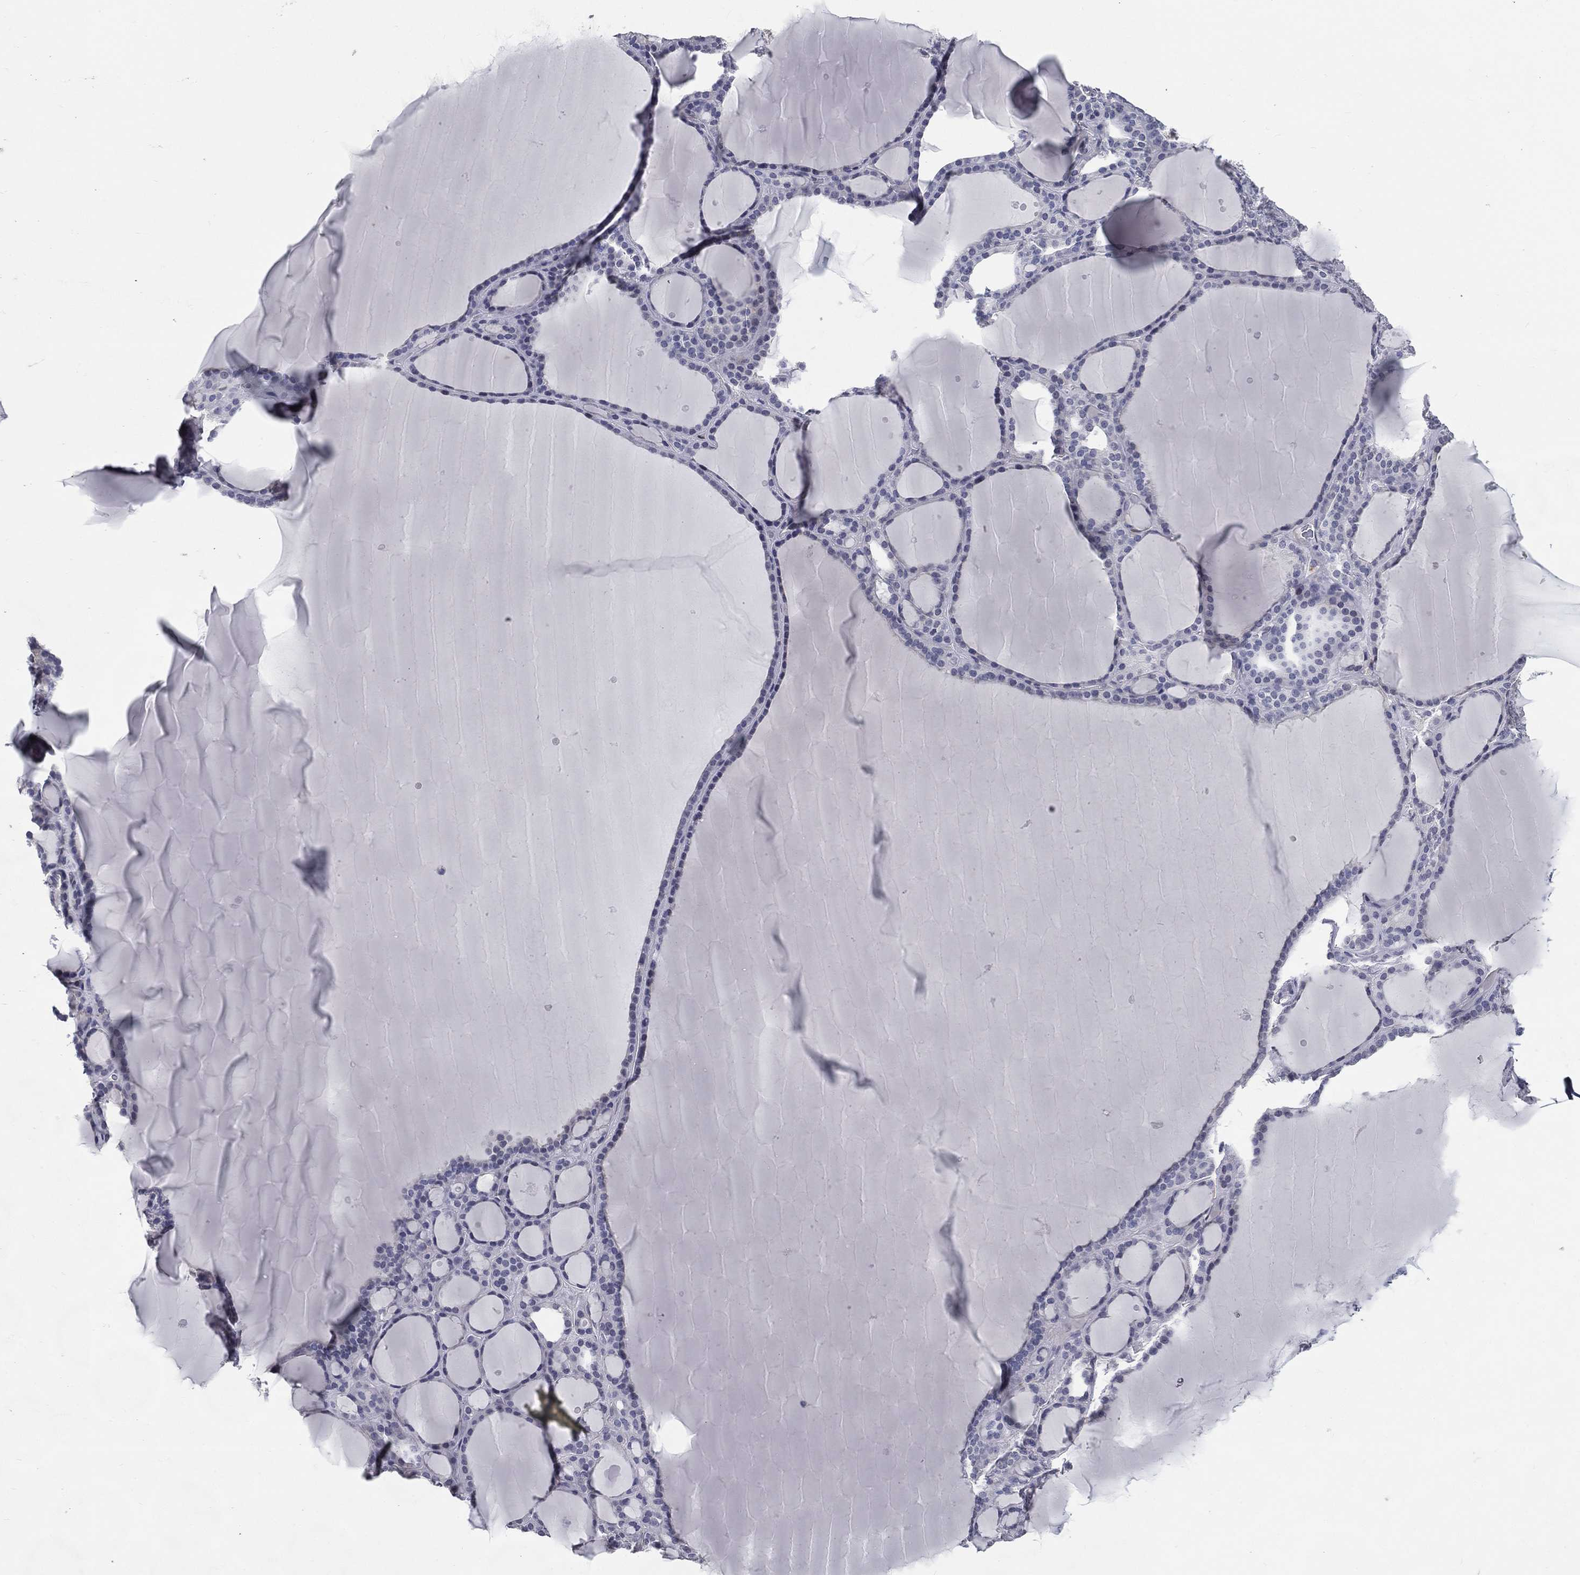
{"staining": {"intensity": "negative", "quantity": "none", "location": "none"}, "tissue": "thyroid gland", "cell_type": "Glandular cells", "image_type": "normal", "snomed": [{"axis": "morphology", "description": "Normal tissue, NOS"}, {"axis": "topography", "description": "Thyroid gland"}], "caption": "Glandular cells are negative for brown protein staining in benign thyroid gland. Brightfield microscopy of IHC stained with DAB (3,3'-diaminobenzidine) (brown) and hematoxylin (blue), captured at high magnification.", "gene": "IFT27", "patient": {"sex": "male", "age": 63}}